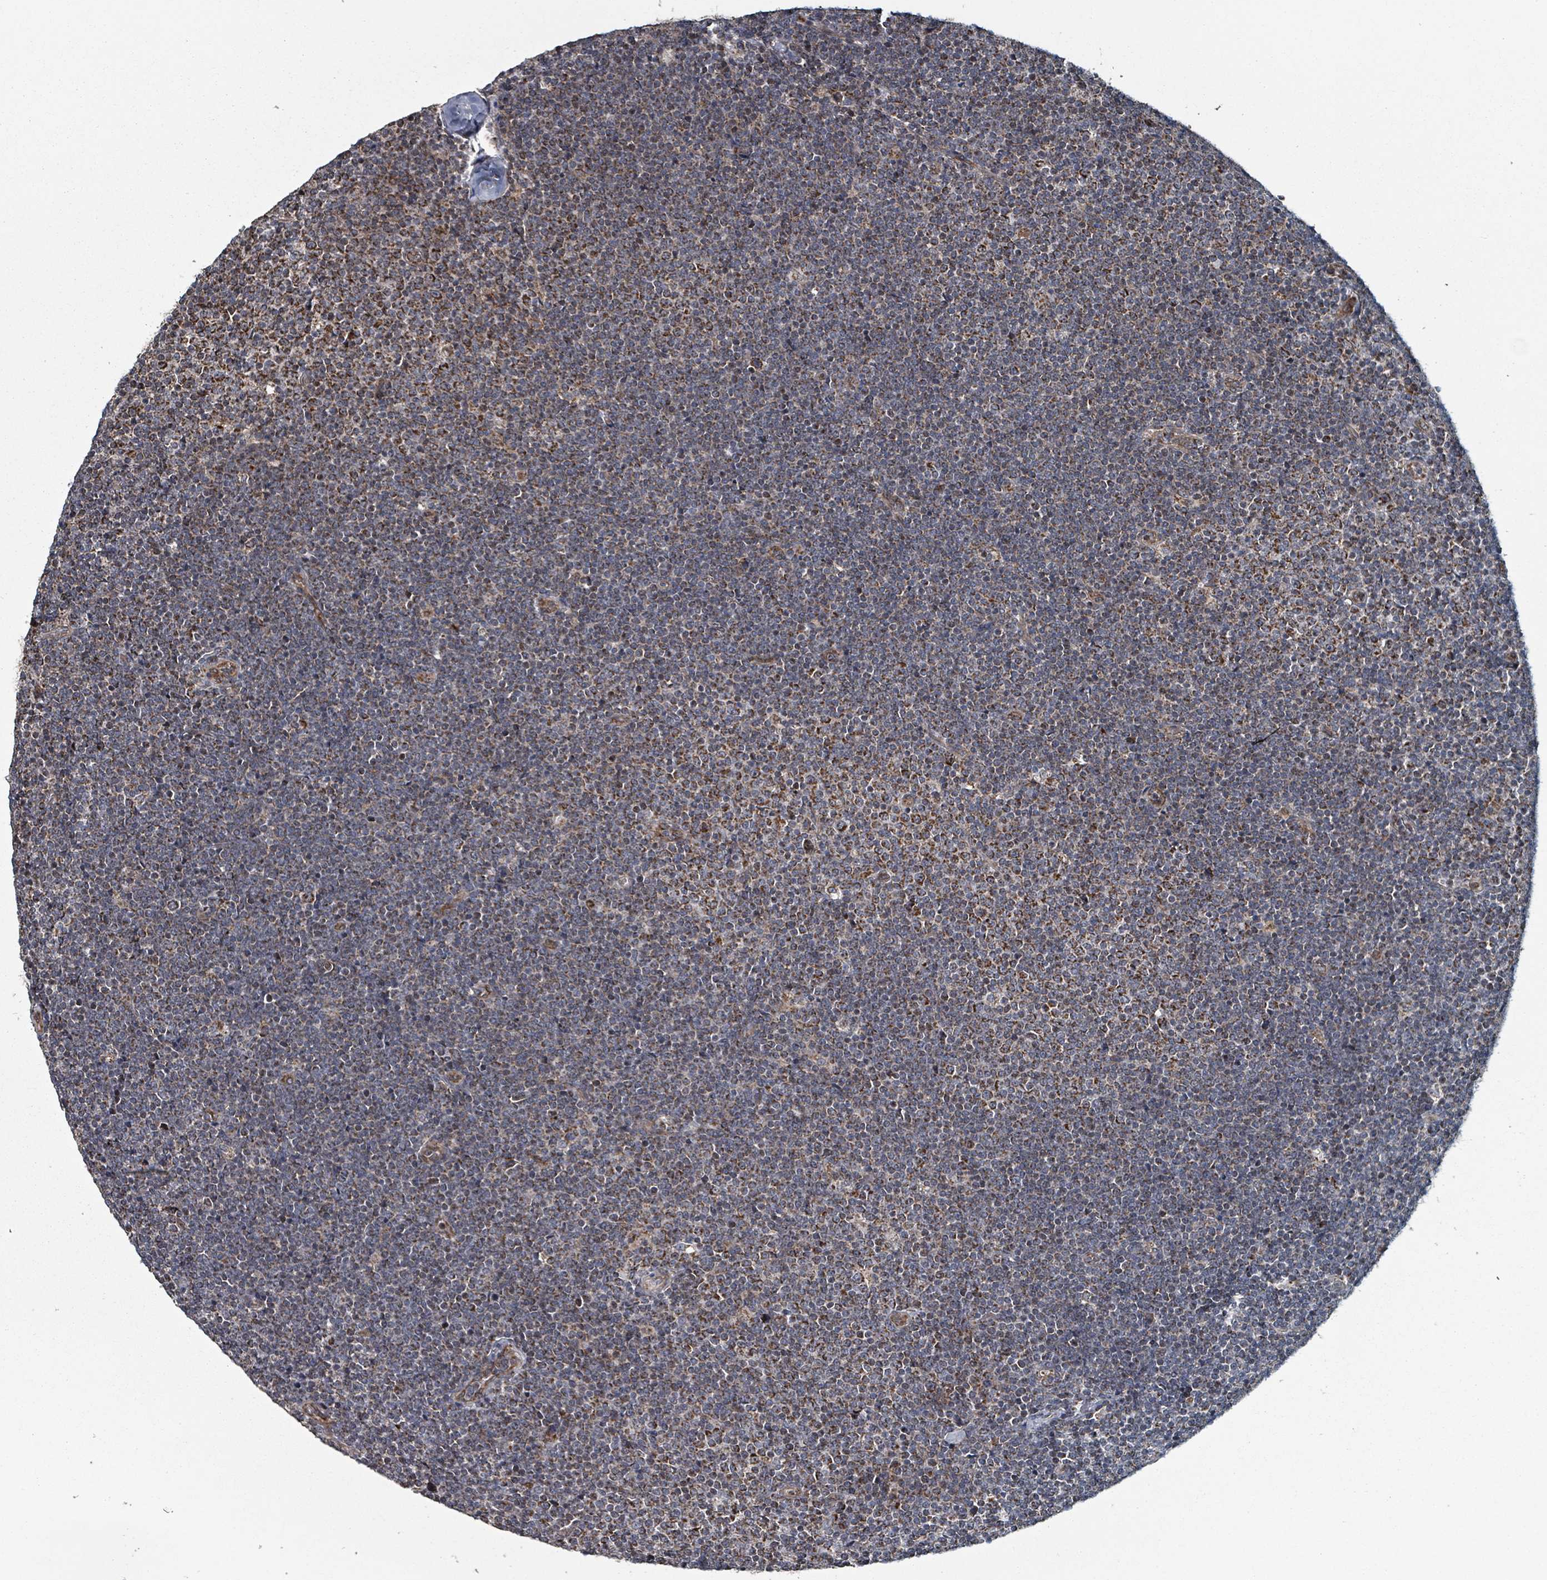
{"staining": {"intensity": "strong", "quantity": "25%-75%", "location": "cytoplasmic/membranous"}, "tissue": "lymphoma", "cell_type": "Tumor cells", "image_type": "cancer", "snomed": [{"axis": "morphology", "description": "Malignant lymphoma, non-Hodgkin's type, Low grade"}, {"axis": "topography", "description": "Lymph node"}], "caption": "Immunohistochemical staining of human malignant lymphoma, non-Hodgkin's type (low-grade) displays high levels of strong cytoplasmic/membranous protein staining in about 25%-75% of tumor cells. (brown staining indicates protein expression, while blue staining denotes nuclei).", "gene": "MRPL4", "patient": {"sex": "male", "age": 48}}